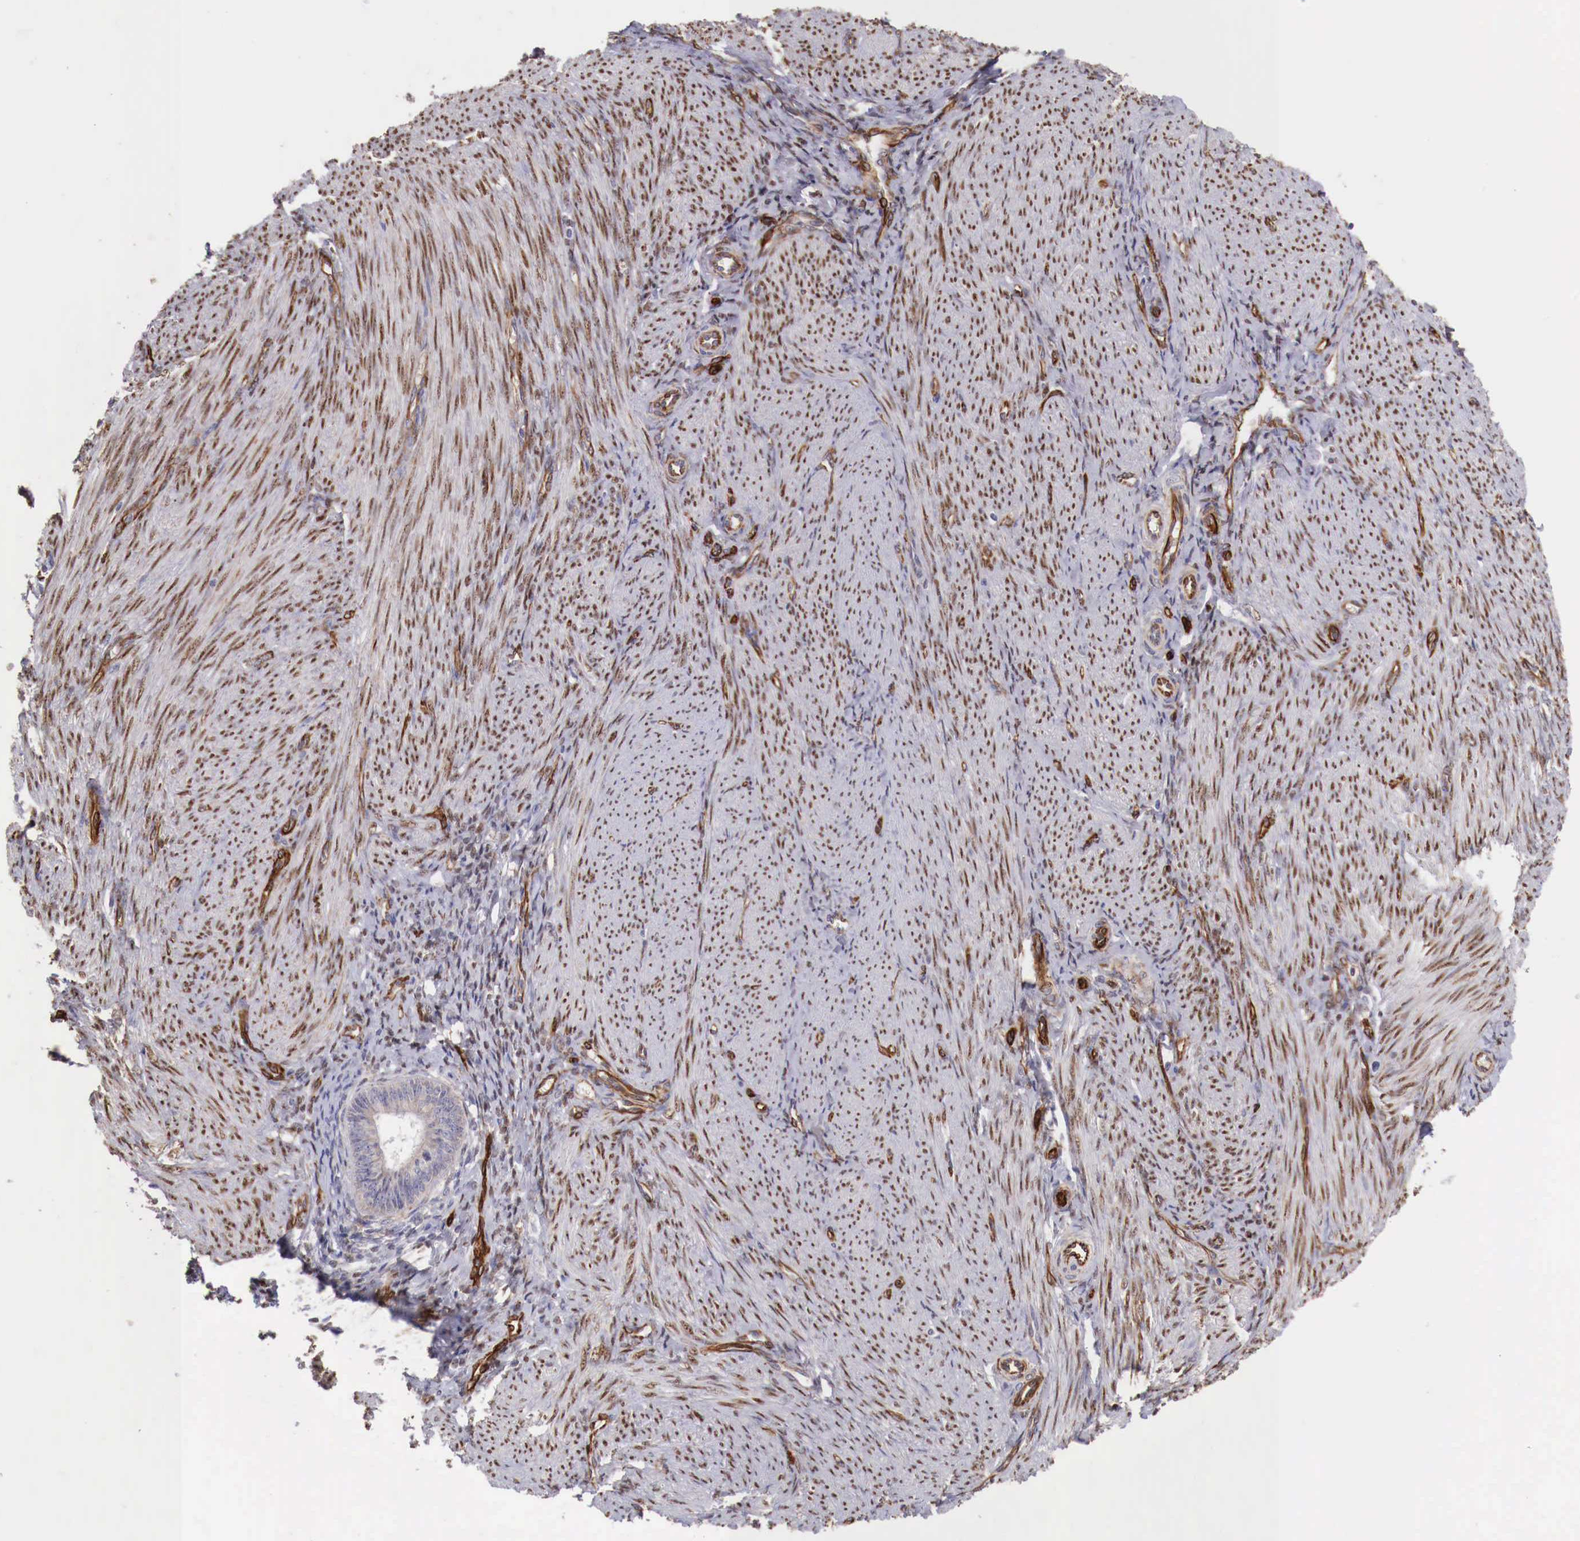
{"staining": {"intensity": "negative", "quantity": "none", "location": "none"}, "tissue": "endometrial cancer", "cell_type": "Tumor cells", "image_type": "cancer", "snomed": [{"axis": "morphology", "description": "Adenocarcinoma, NOS"}, {"axis": "topography", "description": "Endometrium"}], "caption": "The immunohistochemistry micrograph has no significant staining in tumor cells of endometrial cancer (adenocarcinoma) tissue. The staining is performed using DAB (3,3'-diaminobenzidine) brown chromogen with nuclei counter-stained in using hematoxylin.", "gene": "WT1", "patient": {"sex": "female", "age": 63}}